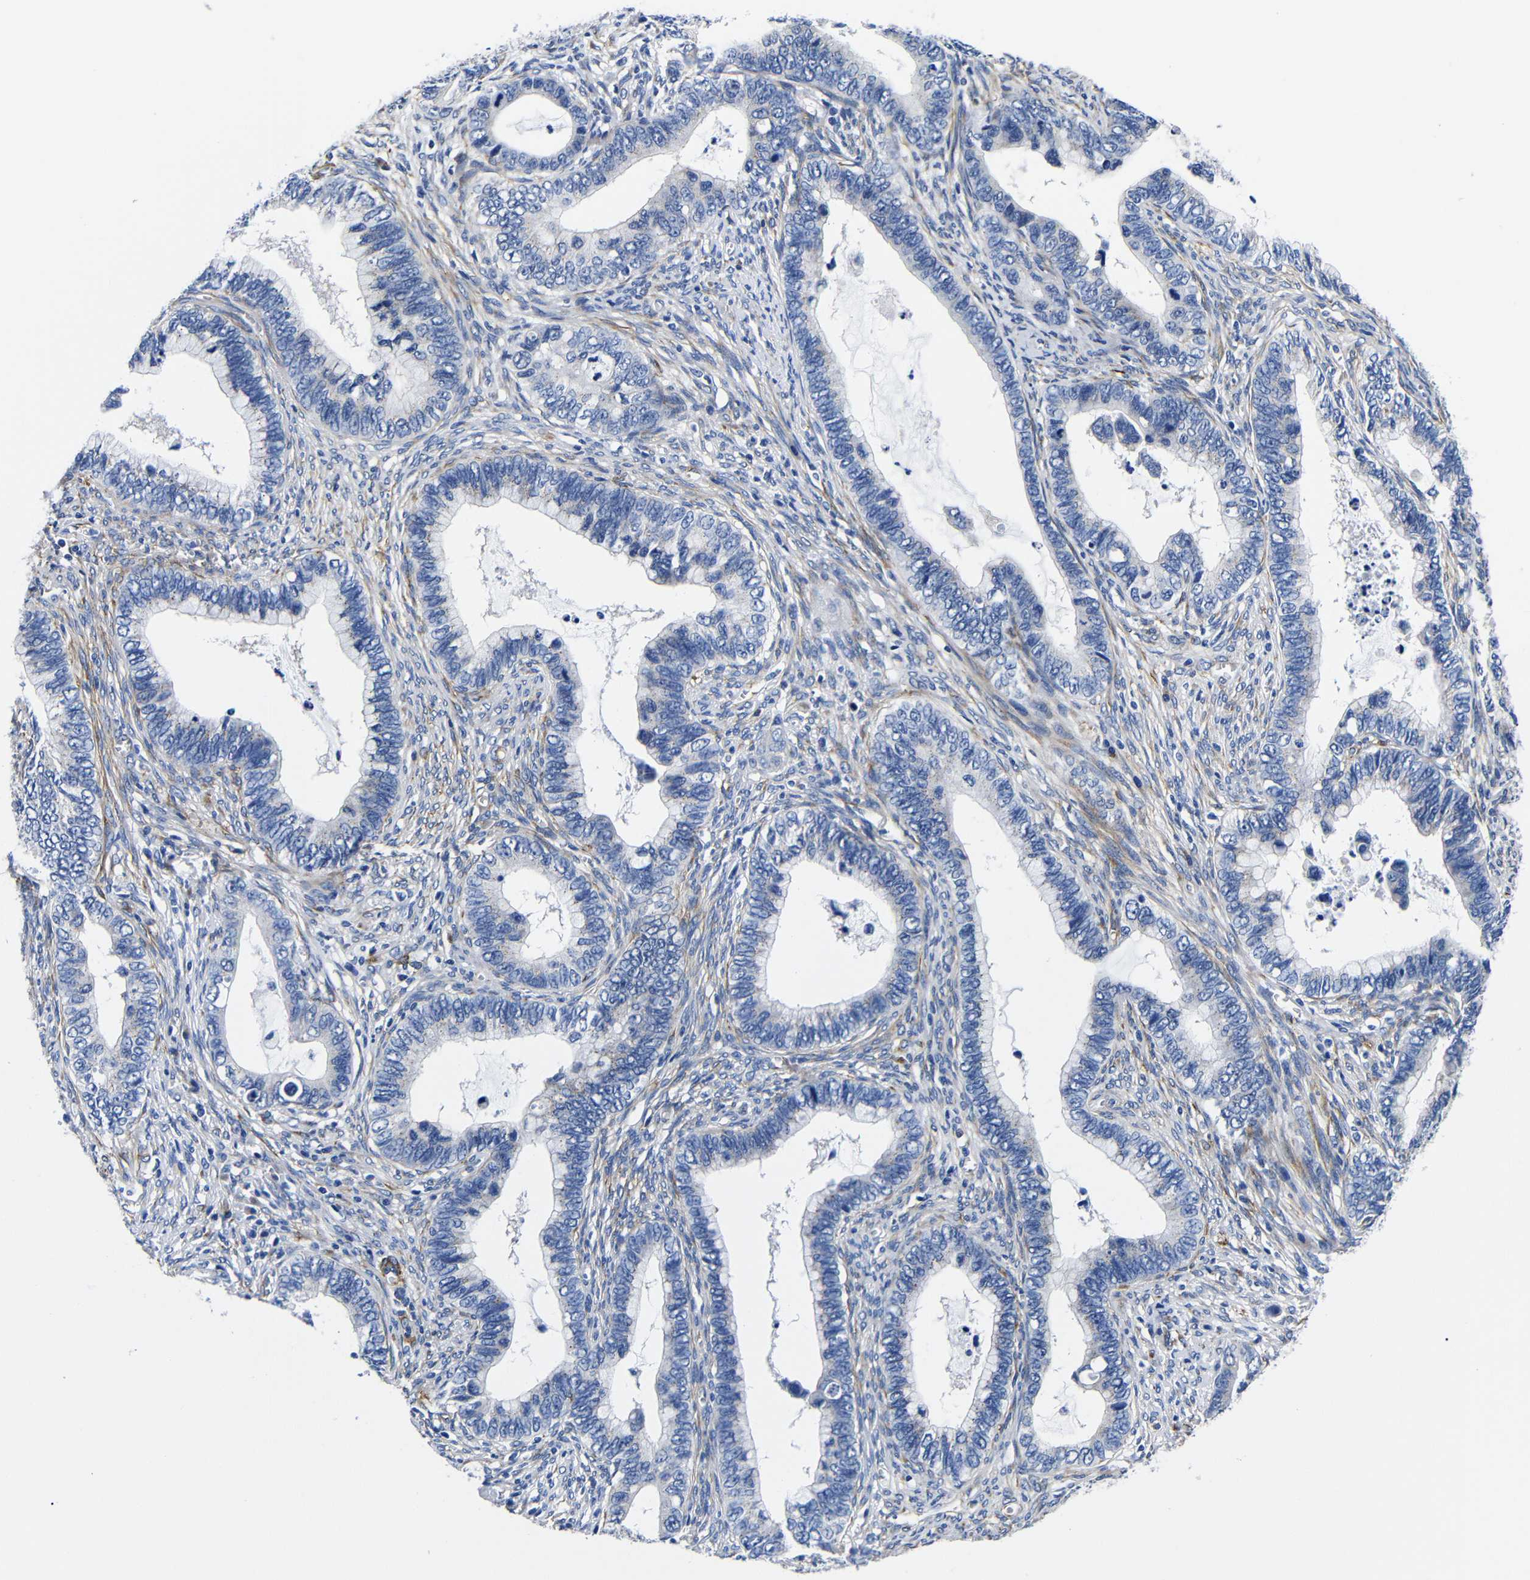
{"staining": {"intensity": "negative", "quantity": "none", "location": "none"}, "tissue": "cervical cancer", "cell_type": "Tumor cells", "image_type": "cancer", "snomed": [{"axis": "morphology", "description": "Adenocarcinoma, NOS"}, {"axis": "topography", "description": "Cervix"}], "caption": "Immunohistochemistry of adenocarcinoma (cervical) reveals no expression in tumor cells. (Brightfield microscopy of DAB (3,3'-diaminobenzidine) IHC at high magnification).", "gene": "LRIG1", "patient": {"sex": "female", "age": 44}}